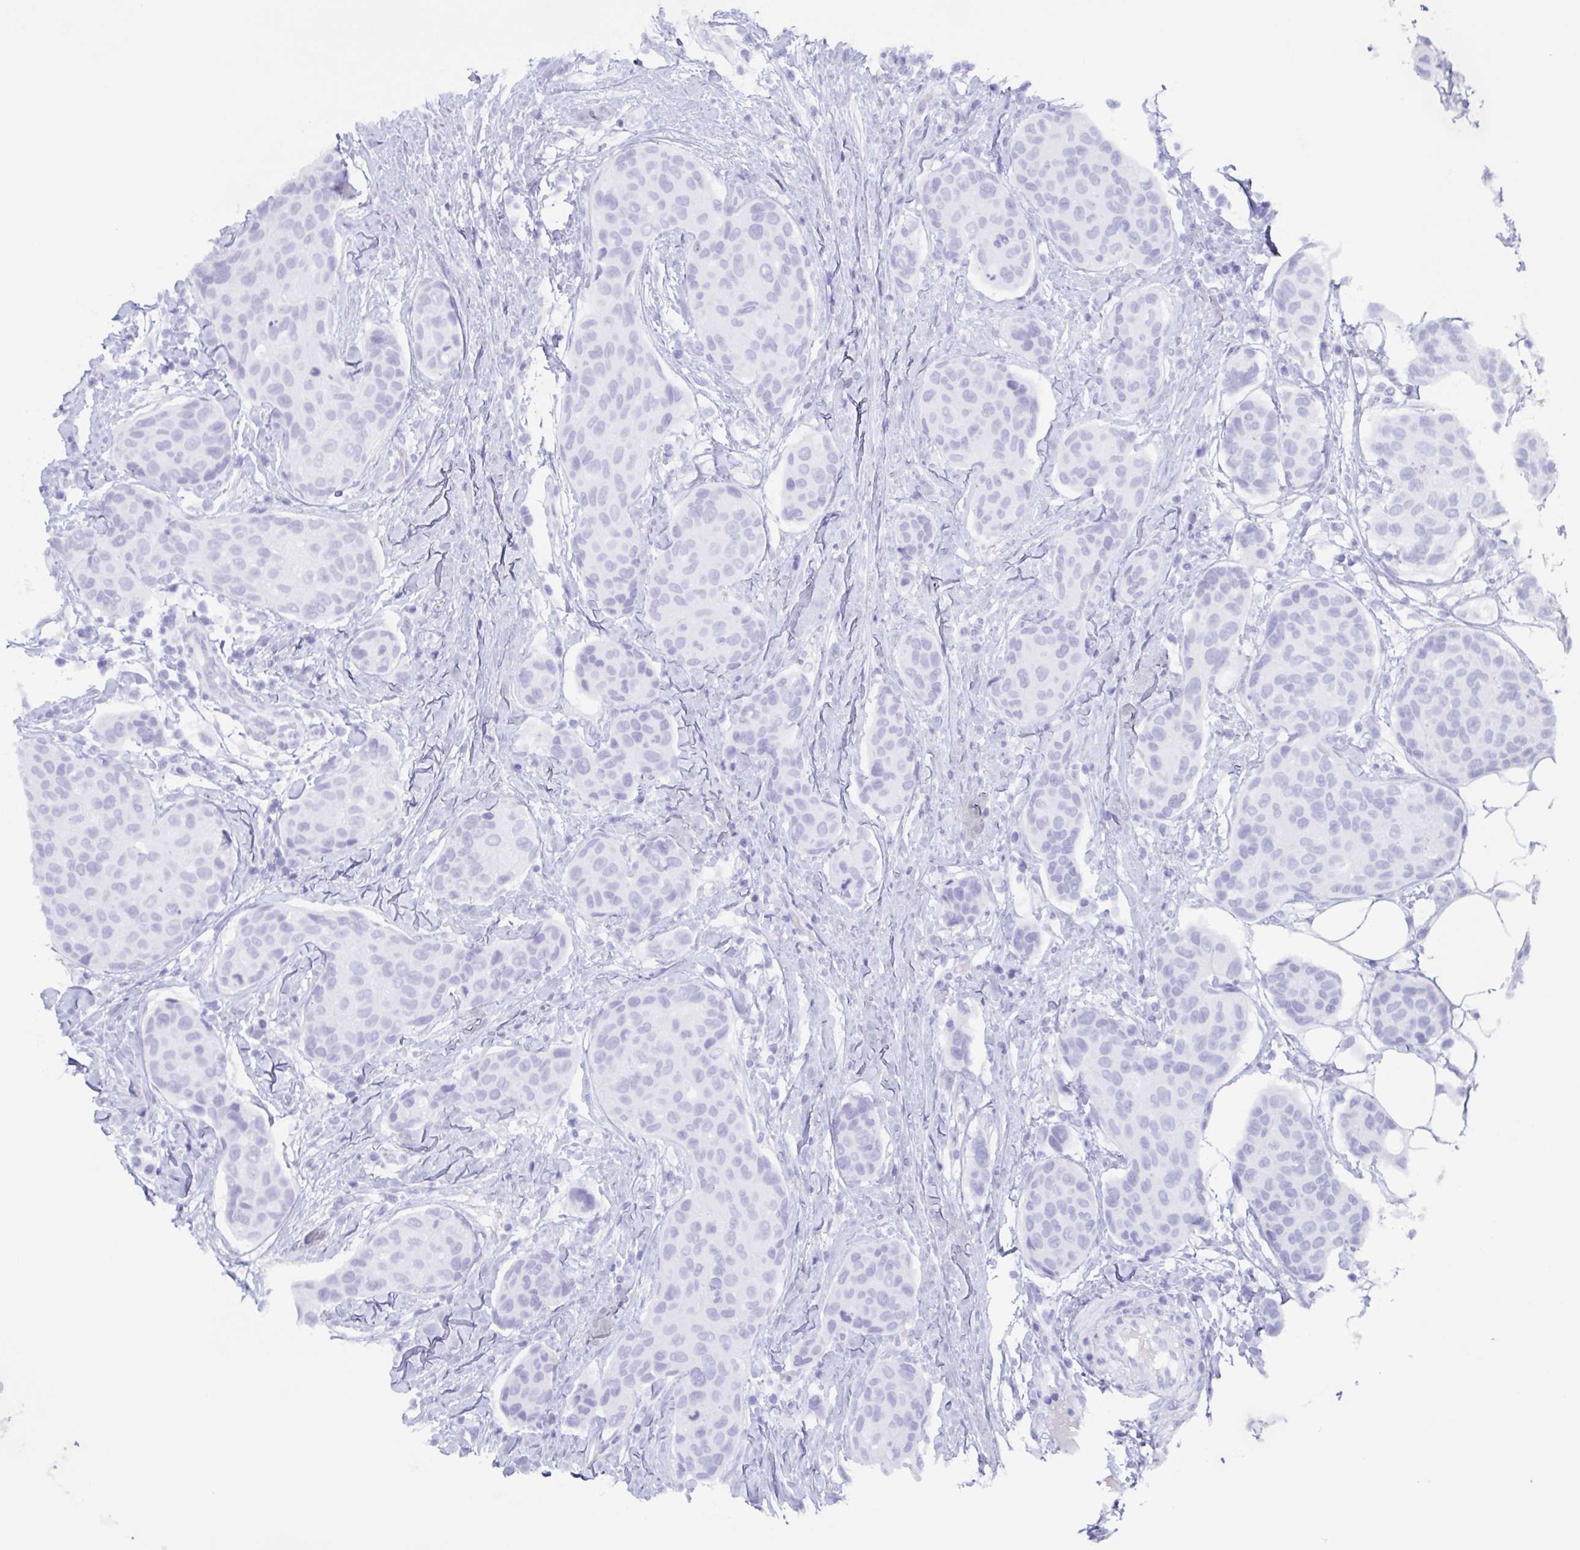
{"staining": {"intensity": "negative", "quantity": "none", "location": "none"}, "tissue": "breast cancer", "cell_type": "Tumor cells", "image_type": "cancer", "snomed": [{"axis": "morphology", "description": "Duct carcinoma"}, {"axis": "topography", "description": "Breast"}], "caption": "Immunohistochemistry image of invasive ductal carcinoma (breast) stained for a protein (brown), which displays no expression in tumor cells.", "gene": "POU2F3", "patient": {"sex": "female", "age": 80}}